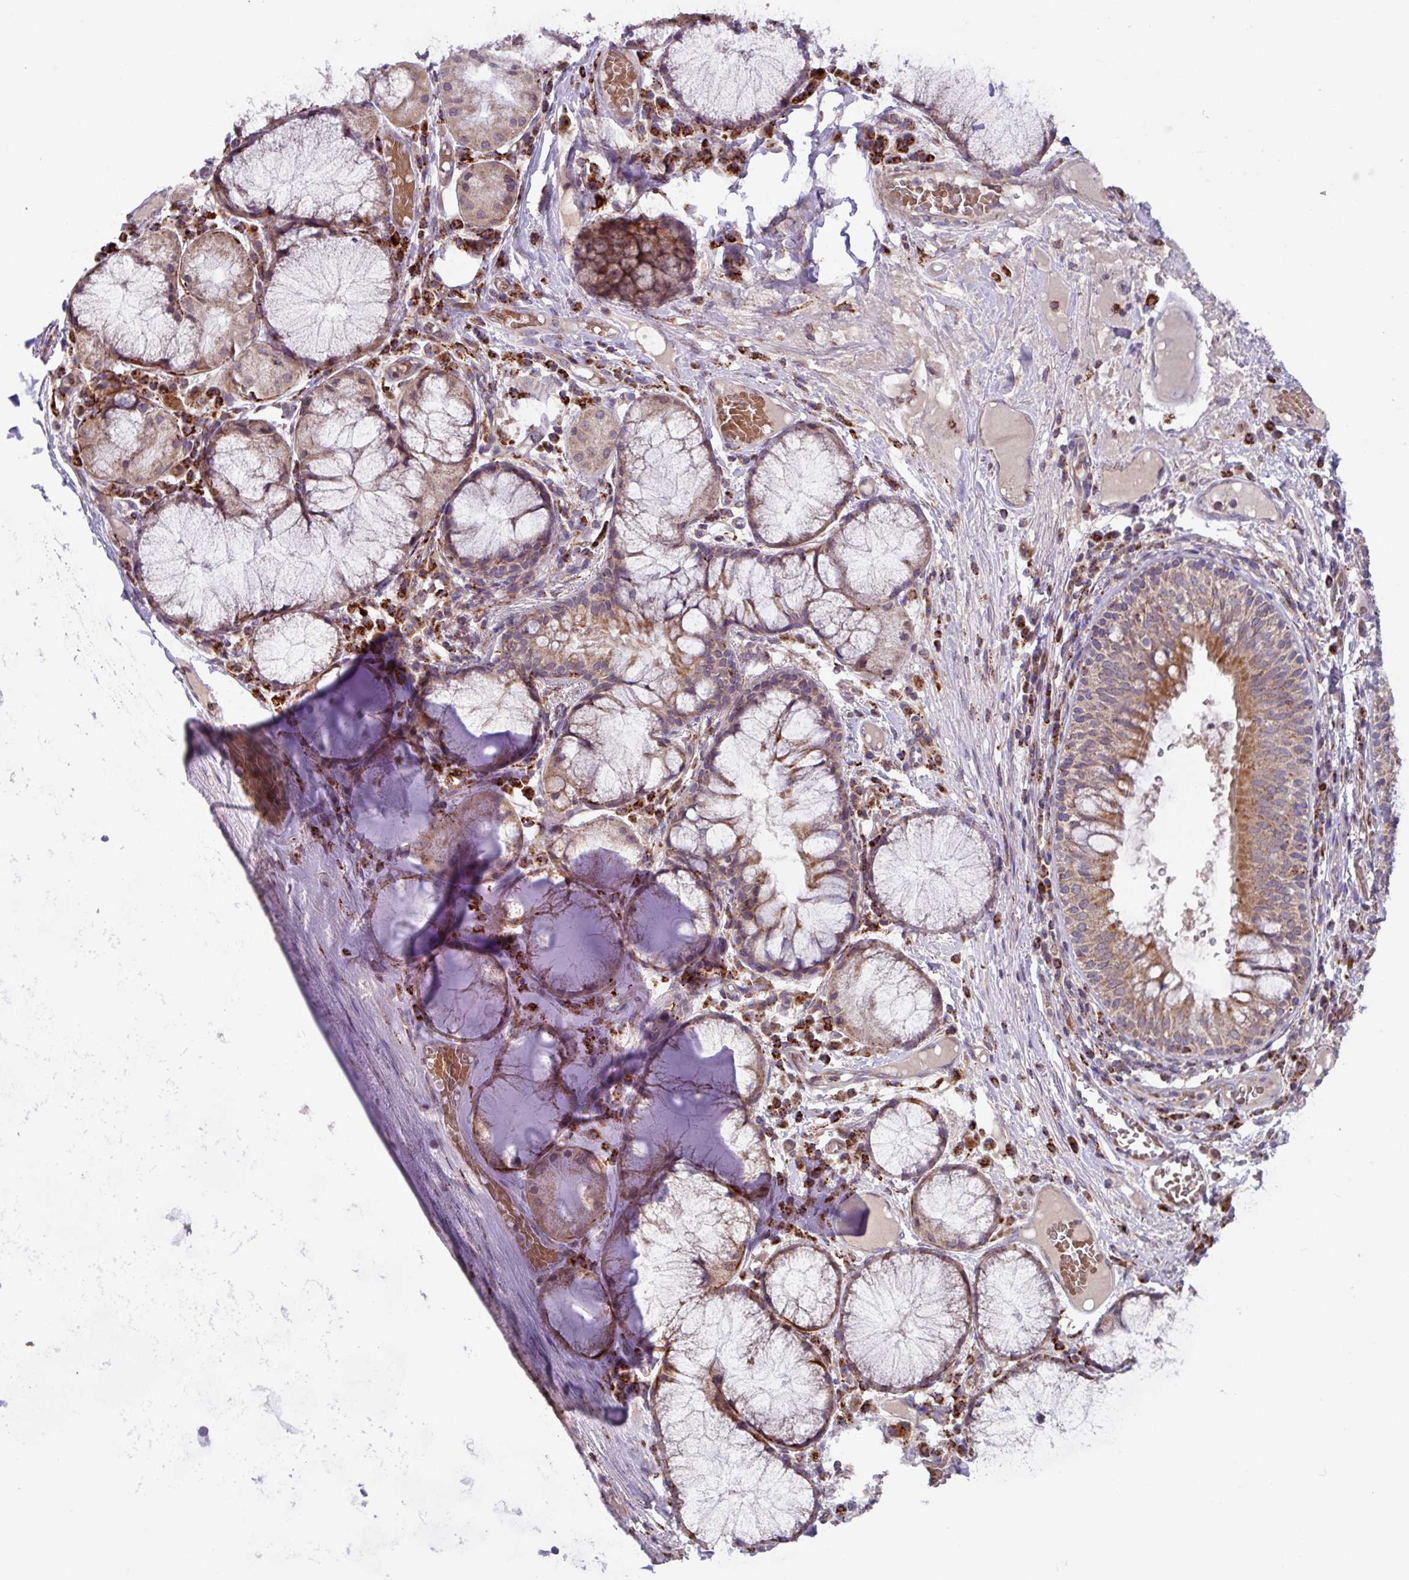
{"staining": {"intensity": "negative", "quantity": "none", "location": "none"}, "tissue": "soft tissue", "cell_type": "Fibroblasts", "image_type": "normal", "snomed": [{"axis": "morphology", "description": "Normal tissue, NOS"}, {"axis": "topography", "description": "Cartilage tissue"}, {"axis": "topography", "description": "Bronchus"}], "caption": "Immunohistochemical staining of benign soft tissue displays no significant positivity in fibroblasts. Nuclei are stained in blue.", "gene": "AKIRIN1", "patient": {"sex": "male", "age": 56}}